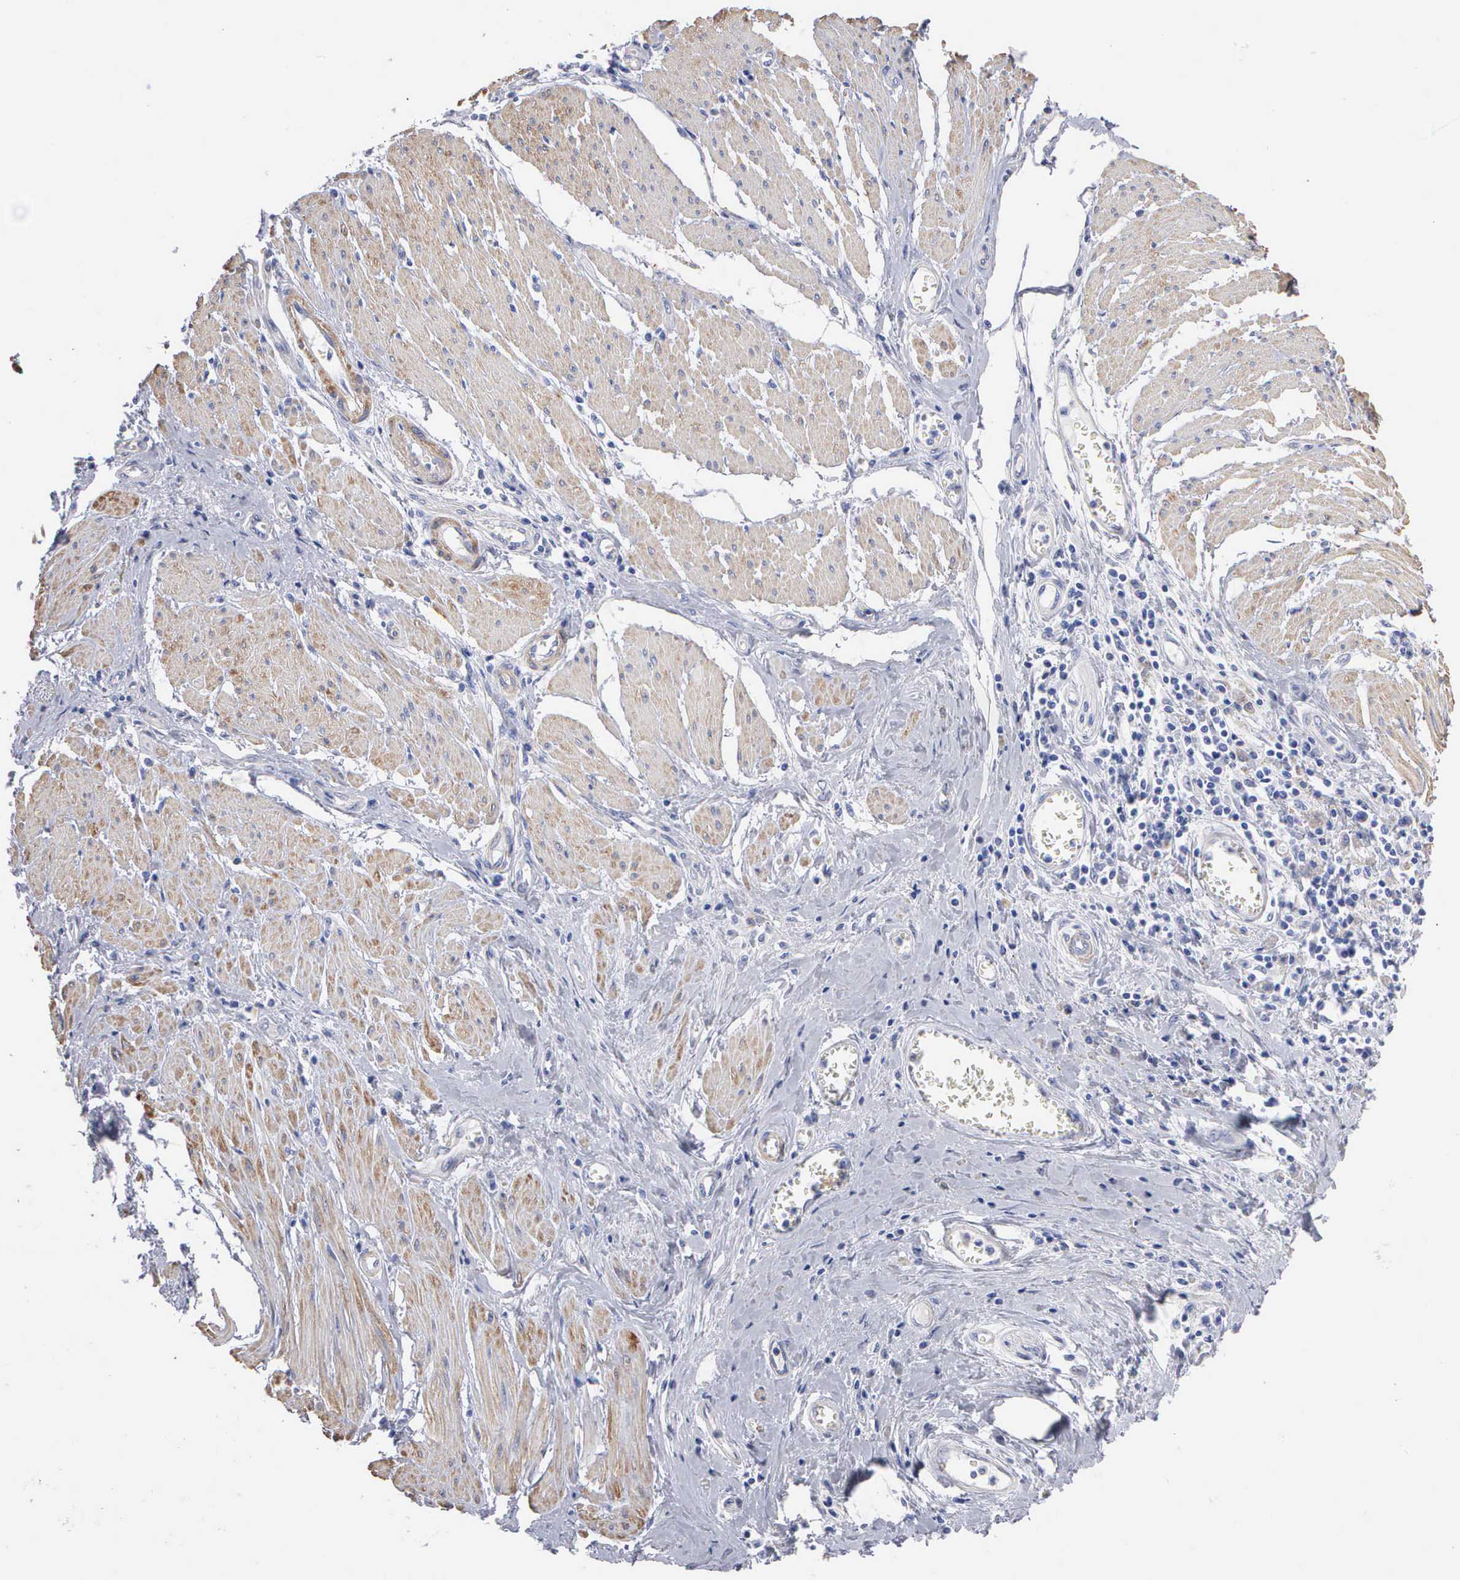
{"staining": {"intensity": "negative", "quantity": "none", "location": "none"}, "tissue": "pancreatic cancer", "cell_type": "Tumor cells", "image_type": "cancer", "snomed": [{"axis": "morphology", "description": "Adenocarcinoma, NOS"}, {"axis": "topography", "description": "Pancreas"}], "caption": "High power microscopy photomicrograph of an IHC image of pancreatic cancer (adenocarcinoma), revealing no significant staining in tumor cells. (DAB (3,3'-diaminobenzidine) immunohistochemistry with hematoxylin counter stain).", "gene": "ELFN2", "patient": {"sex": "female", "age": 70}}